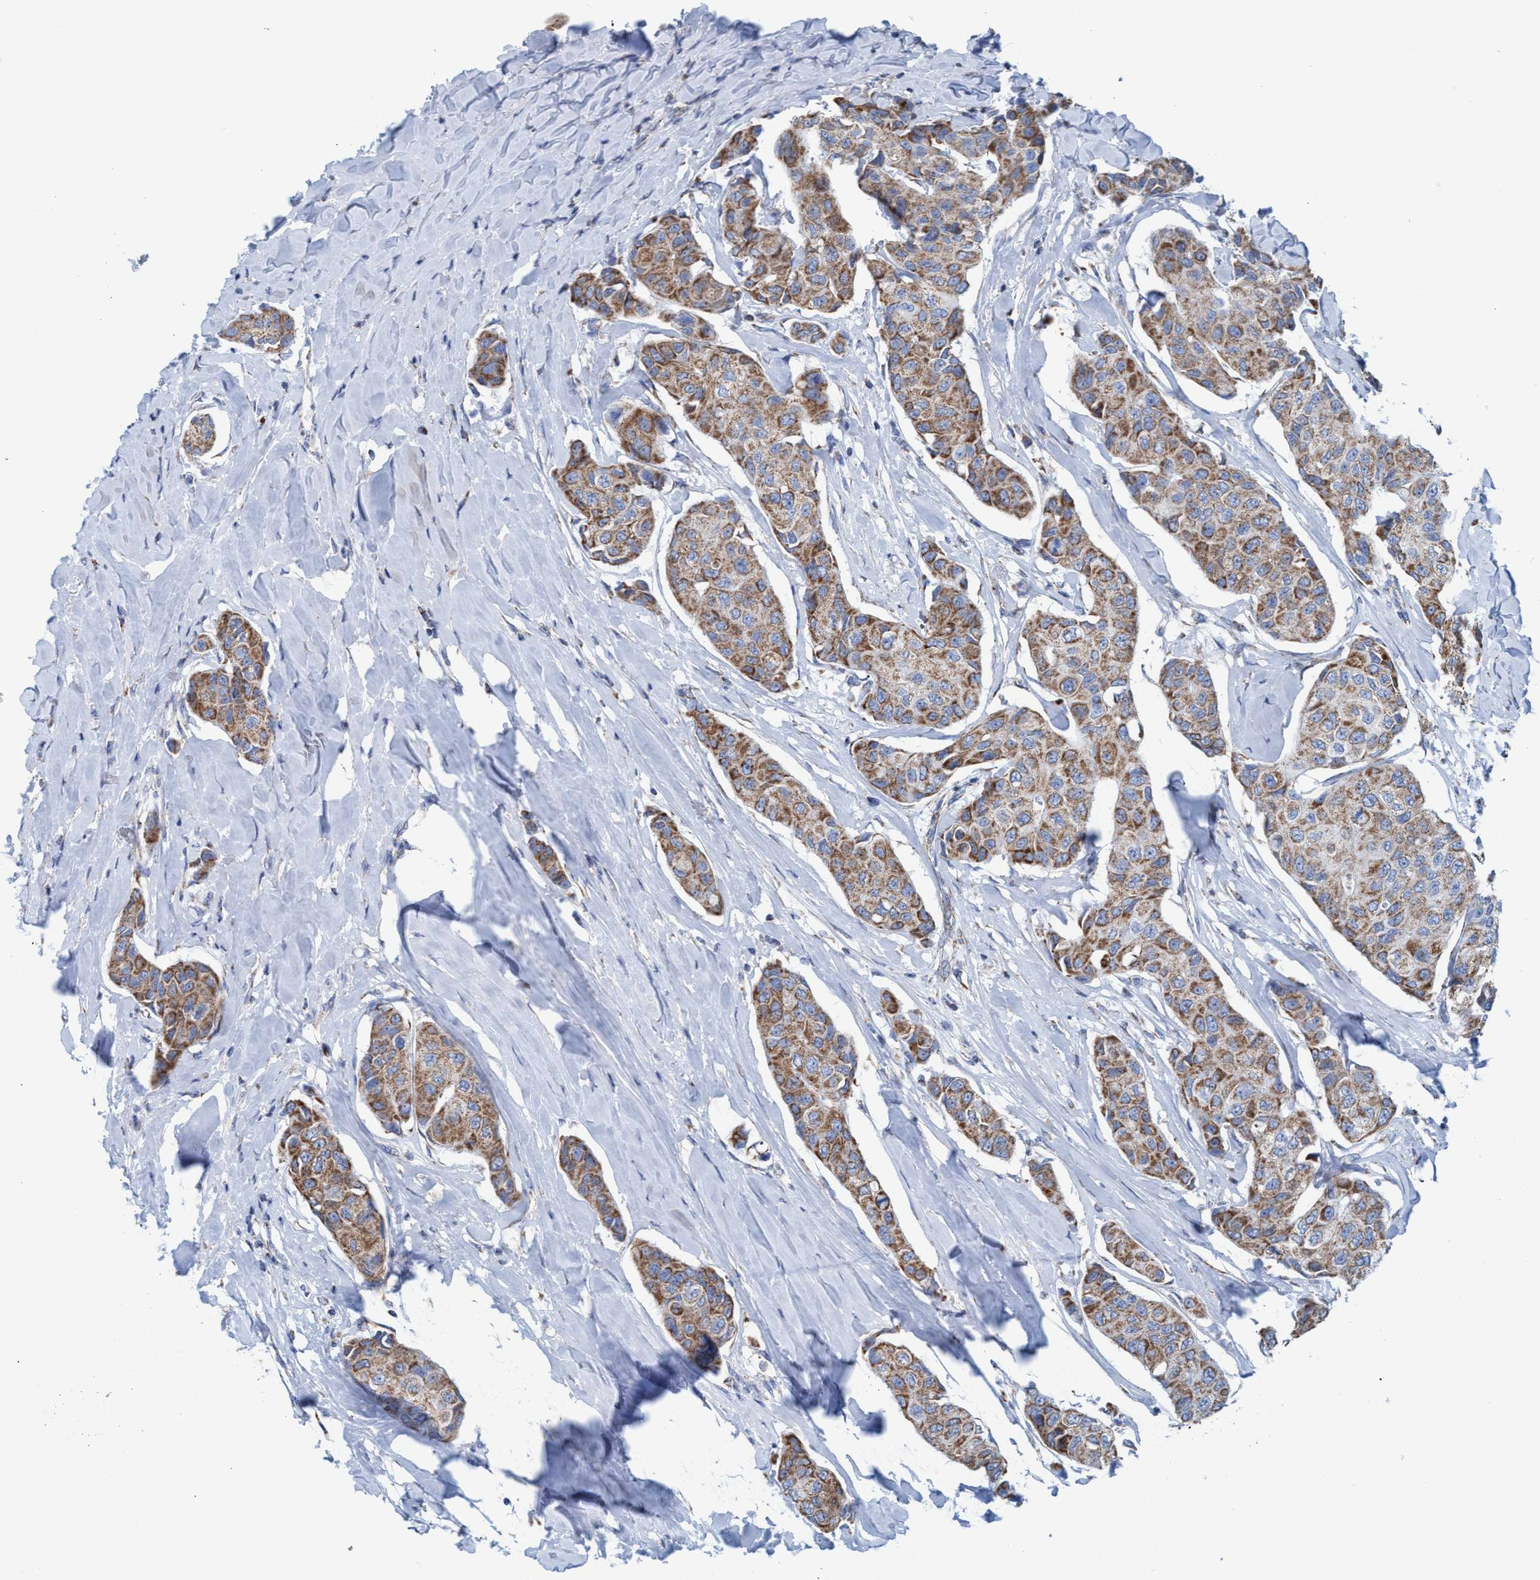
{"staining": {"intensity": "moderate", "quantity": ">75%", "location": "cytoplasmic/membranous"}, "tissue": "breast cancer", "cell_type": "Tumor cells", "image_type": "cancer", "snomed": [{"axis": "morphology", "description": "Duct carcinoma"}, {"axis": "topography", "description": "Breast"}], "caption": "Protein expression analysis of human breast cancer (infiltrating ductal carcinoma) reveals moderate cytoplasmic/membranous expression in about >75% of tumor cells.", "gene": "GGA3", "patient": {"sex": "female", "age": 80}}